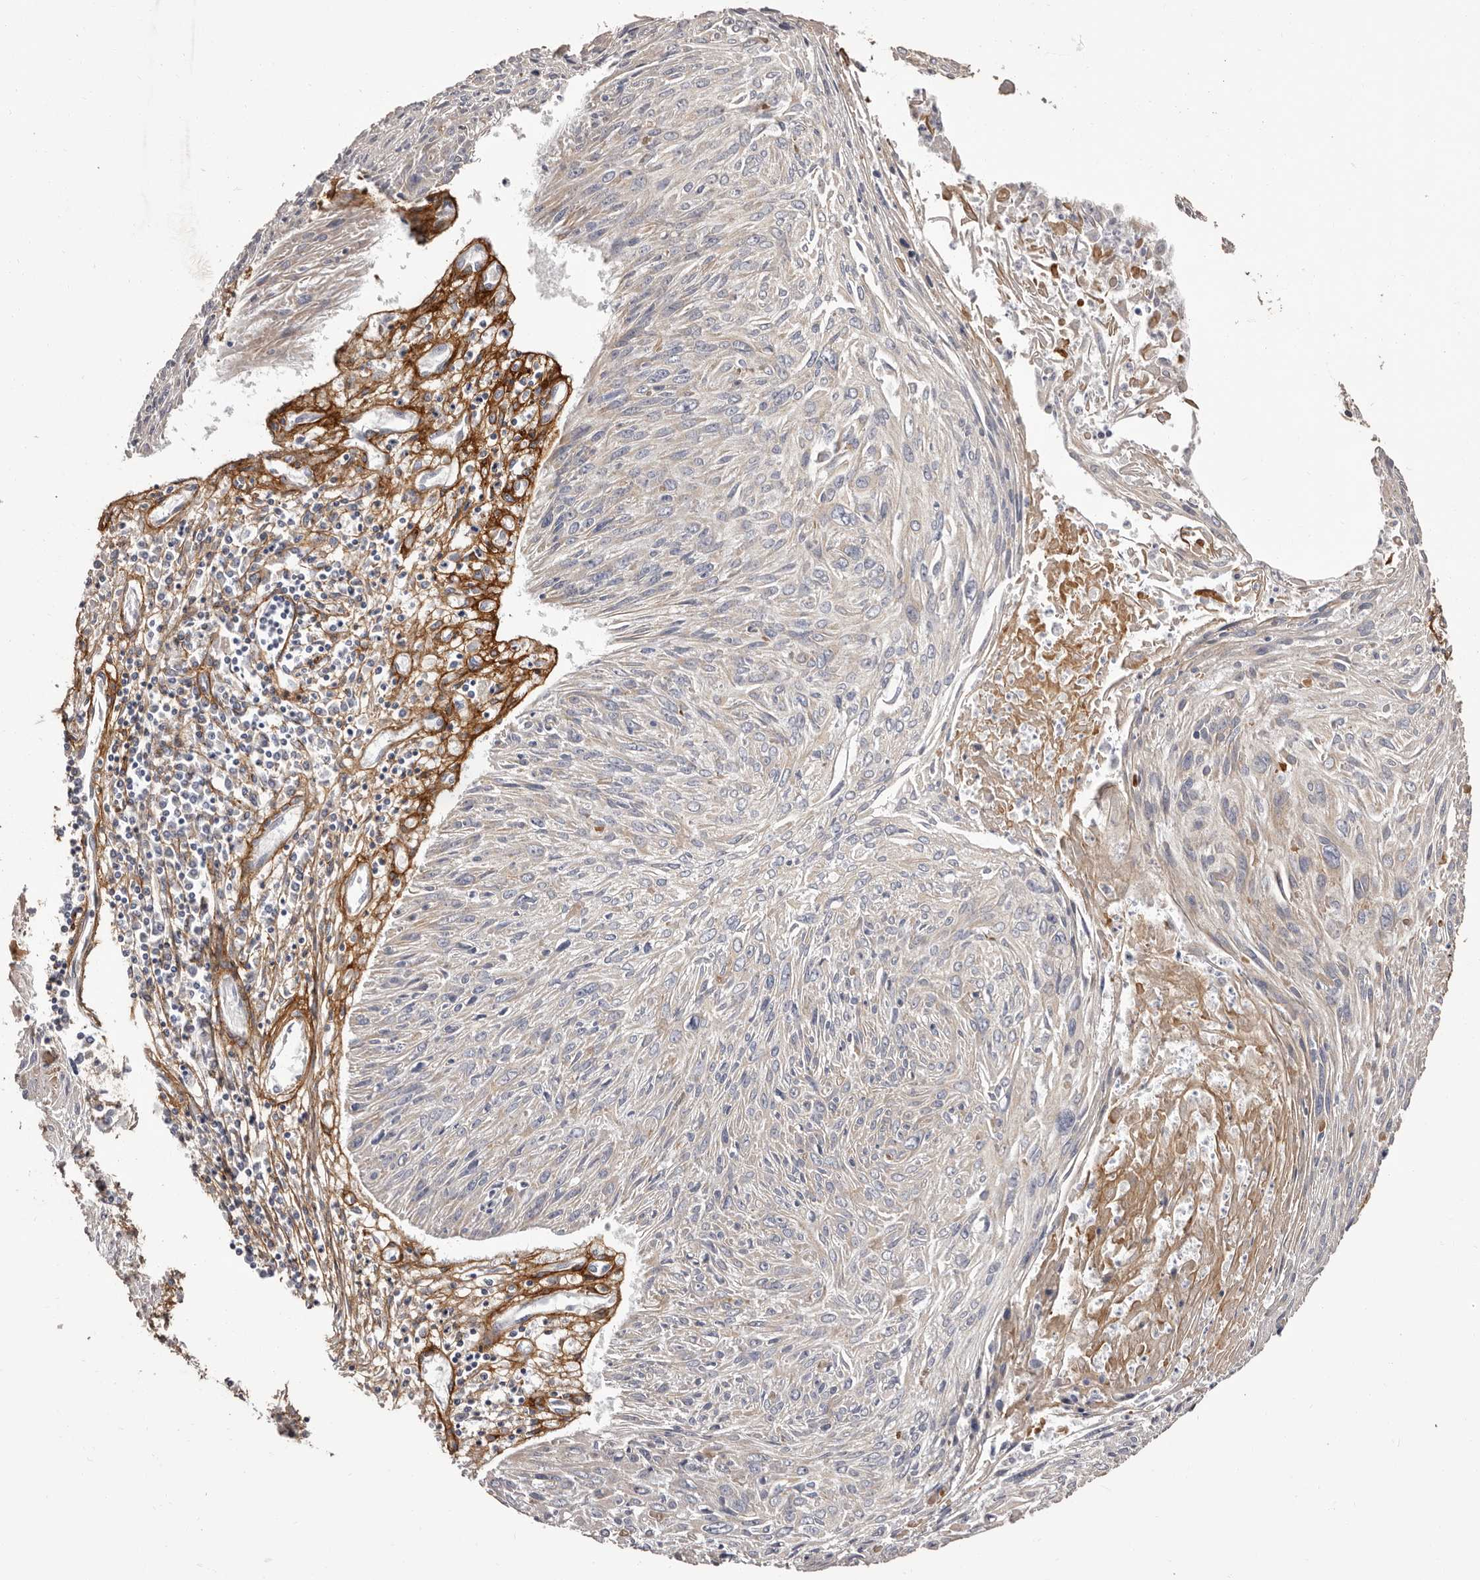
{"staining": {"intensity": "negative", "quantity": "none", "location": "none"}, "tissue": "cervical cancer", "cell_type": "Tumor cells", "image_type": "cancer", "snomed": [{"axis": "morphology", "description": "Squamous cell carcinoma, NOS"}, {"axis": "topography", "description": "Cervix"}], "caption": "Tumor cells show no significant protein positivity in squamous cell carcinoma (cervical).", "gene": "COL6A1", "patient": {"sex": "female", "age": 51}}